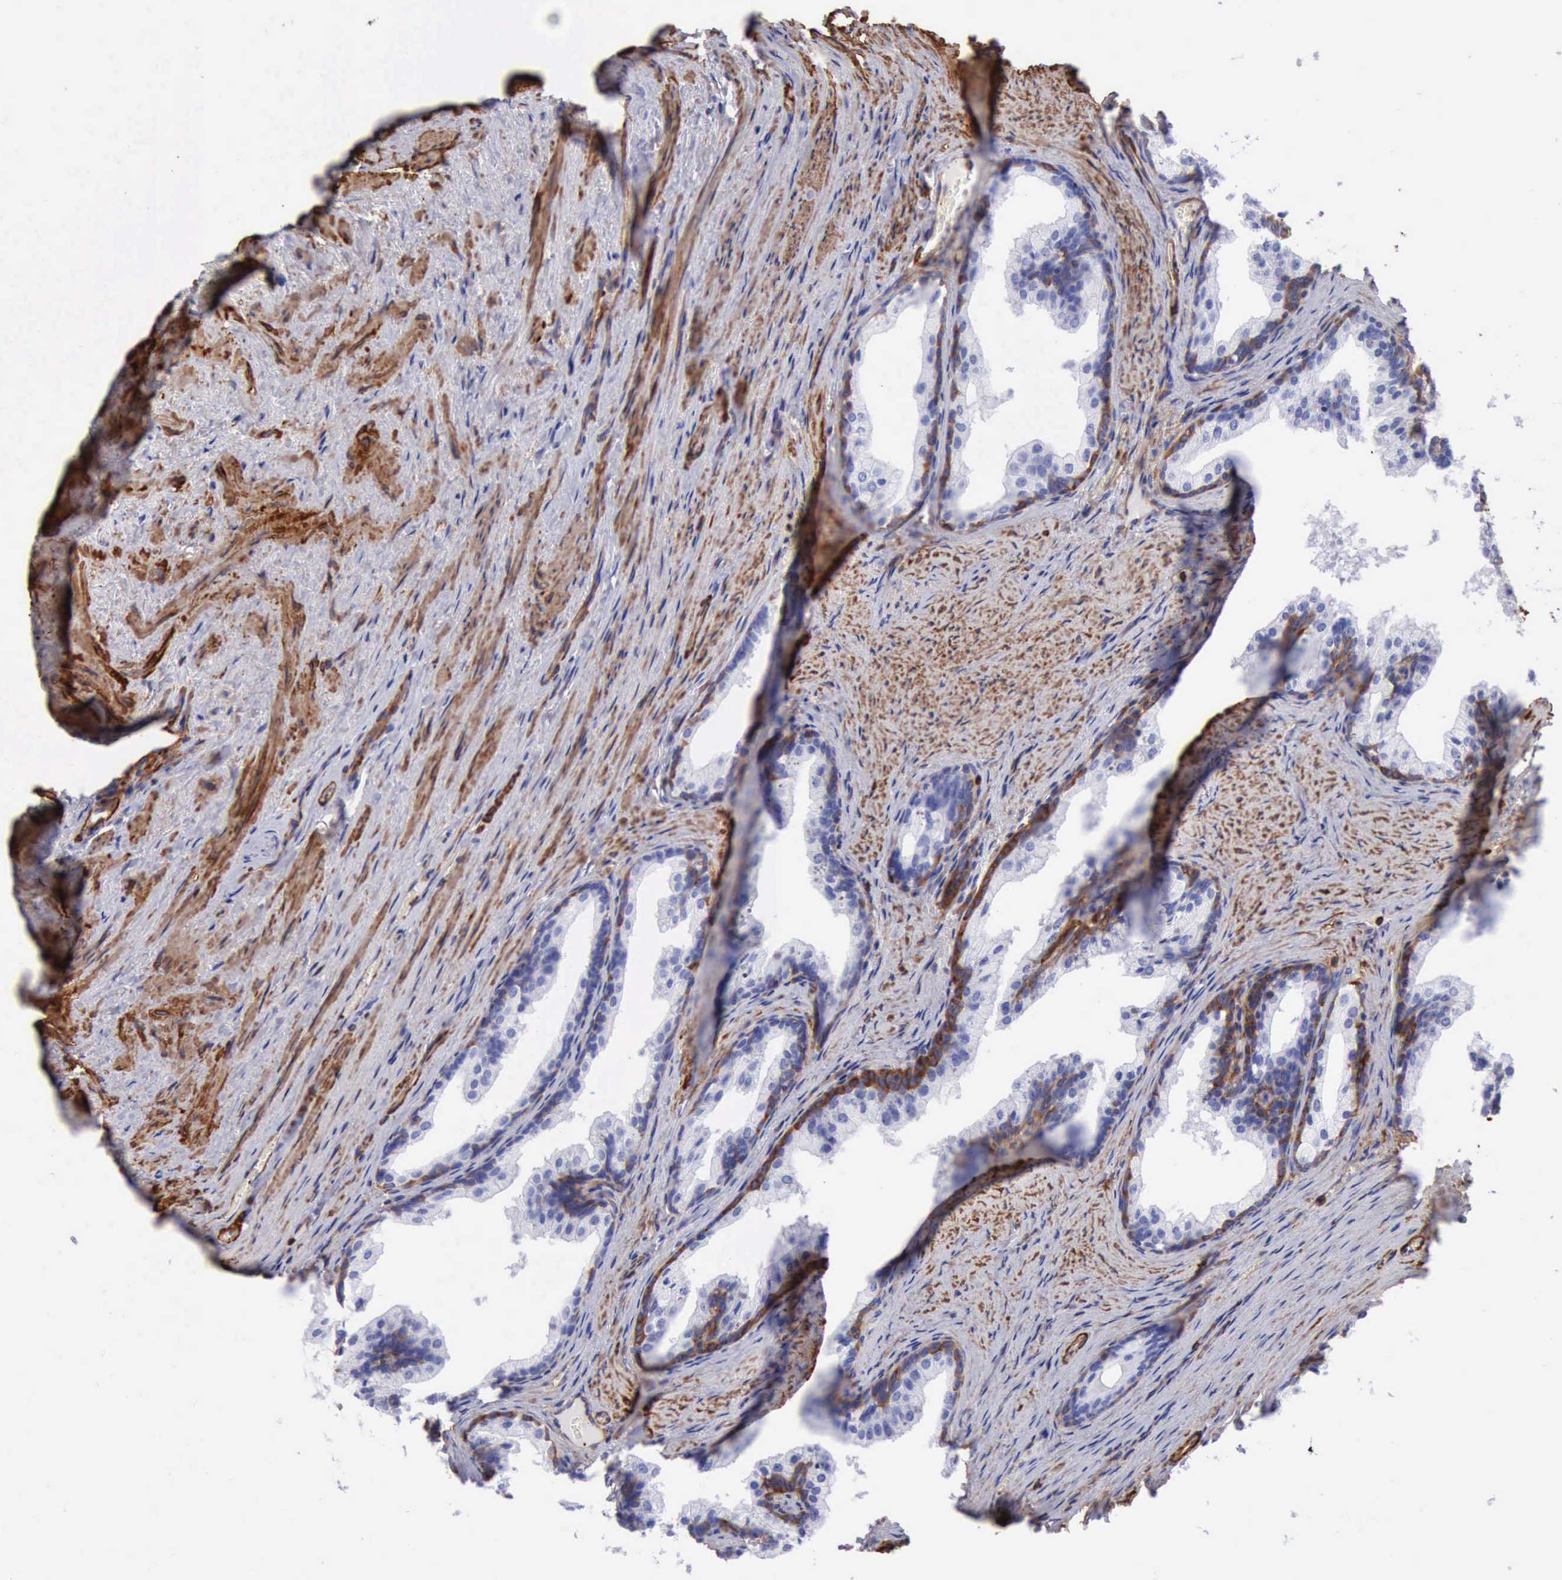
{"staining": {"intensity": "negative", "quantity": "none", "location": "none"}, "tissue": "prostate cancer", "cell_type": "Tumor cells", "image_type": "cancer", "snomed": [{"axis": "morphology", "description": "Adenocarcinoma, Medium grade"}, {"axis": "topography", "description": "Prostate"}], "caption": "Photomicrograph shows no significant protein expression in tumor cells of prostate medium-grade adenocarcinoma.", "gene": "FLNA", "patient": {"sex": "male", "age": 60}}